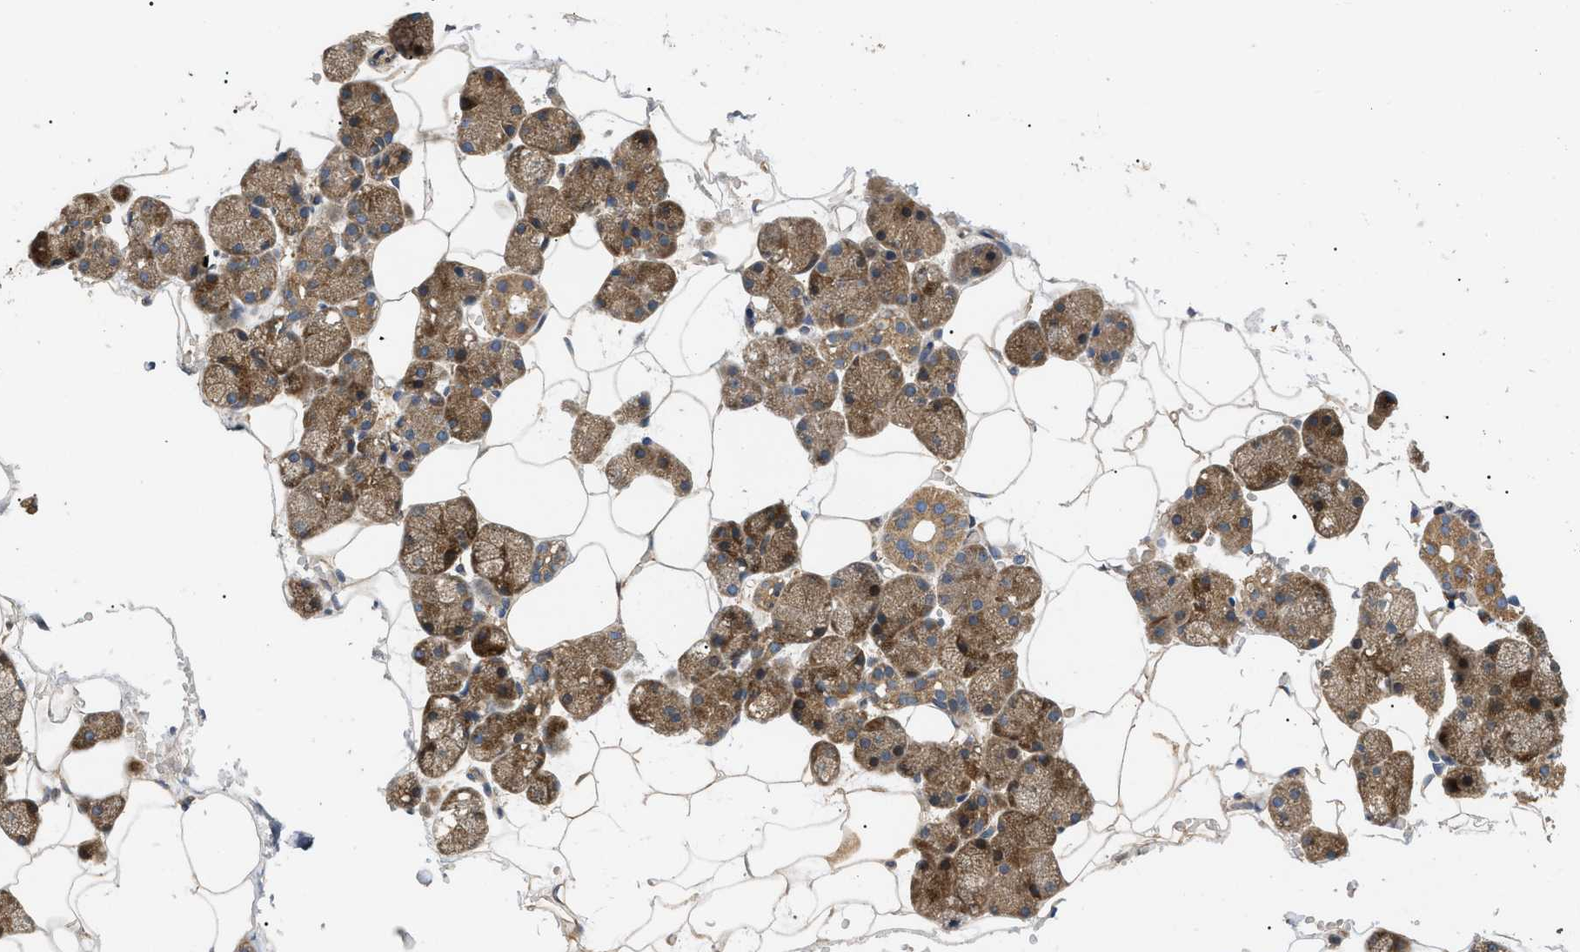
{"staining": {"intensity": "moderate", "quantity": ">75%", "location": "cytoplasmic/membranous"}, "tissue": "salivary gland", "cell_type": "Glandular cells", "image_type": "normal", "snomed": [{"axis": "morphology", "description": "Normal tissue, NOS"}, {"axis": "topography", "description": "Salivary gland"}], "caption": "Salivary gland stained with IHC exhibits moderate cytoplasmic/membranous positivity in about >75% of glandular cells.", "gene": "PPM1B", "patient": {"sex": "male", "age": 62}}